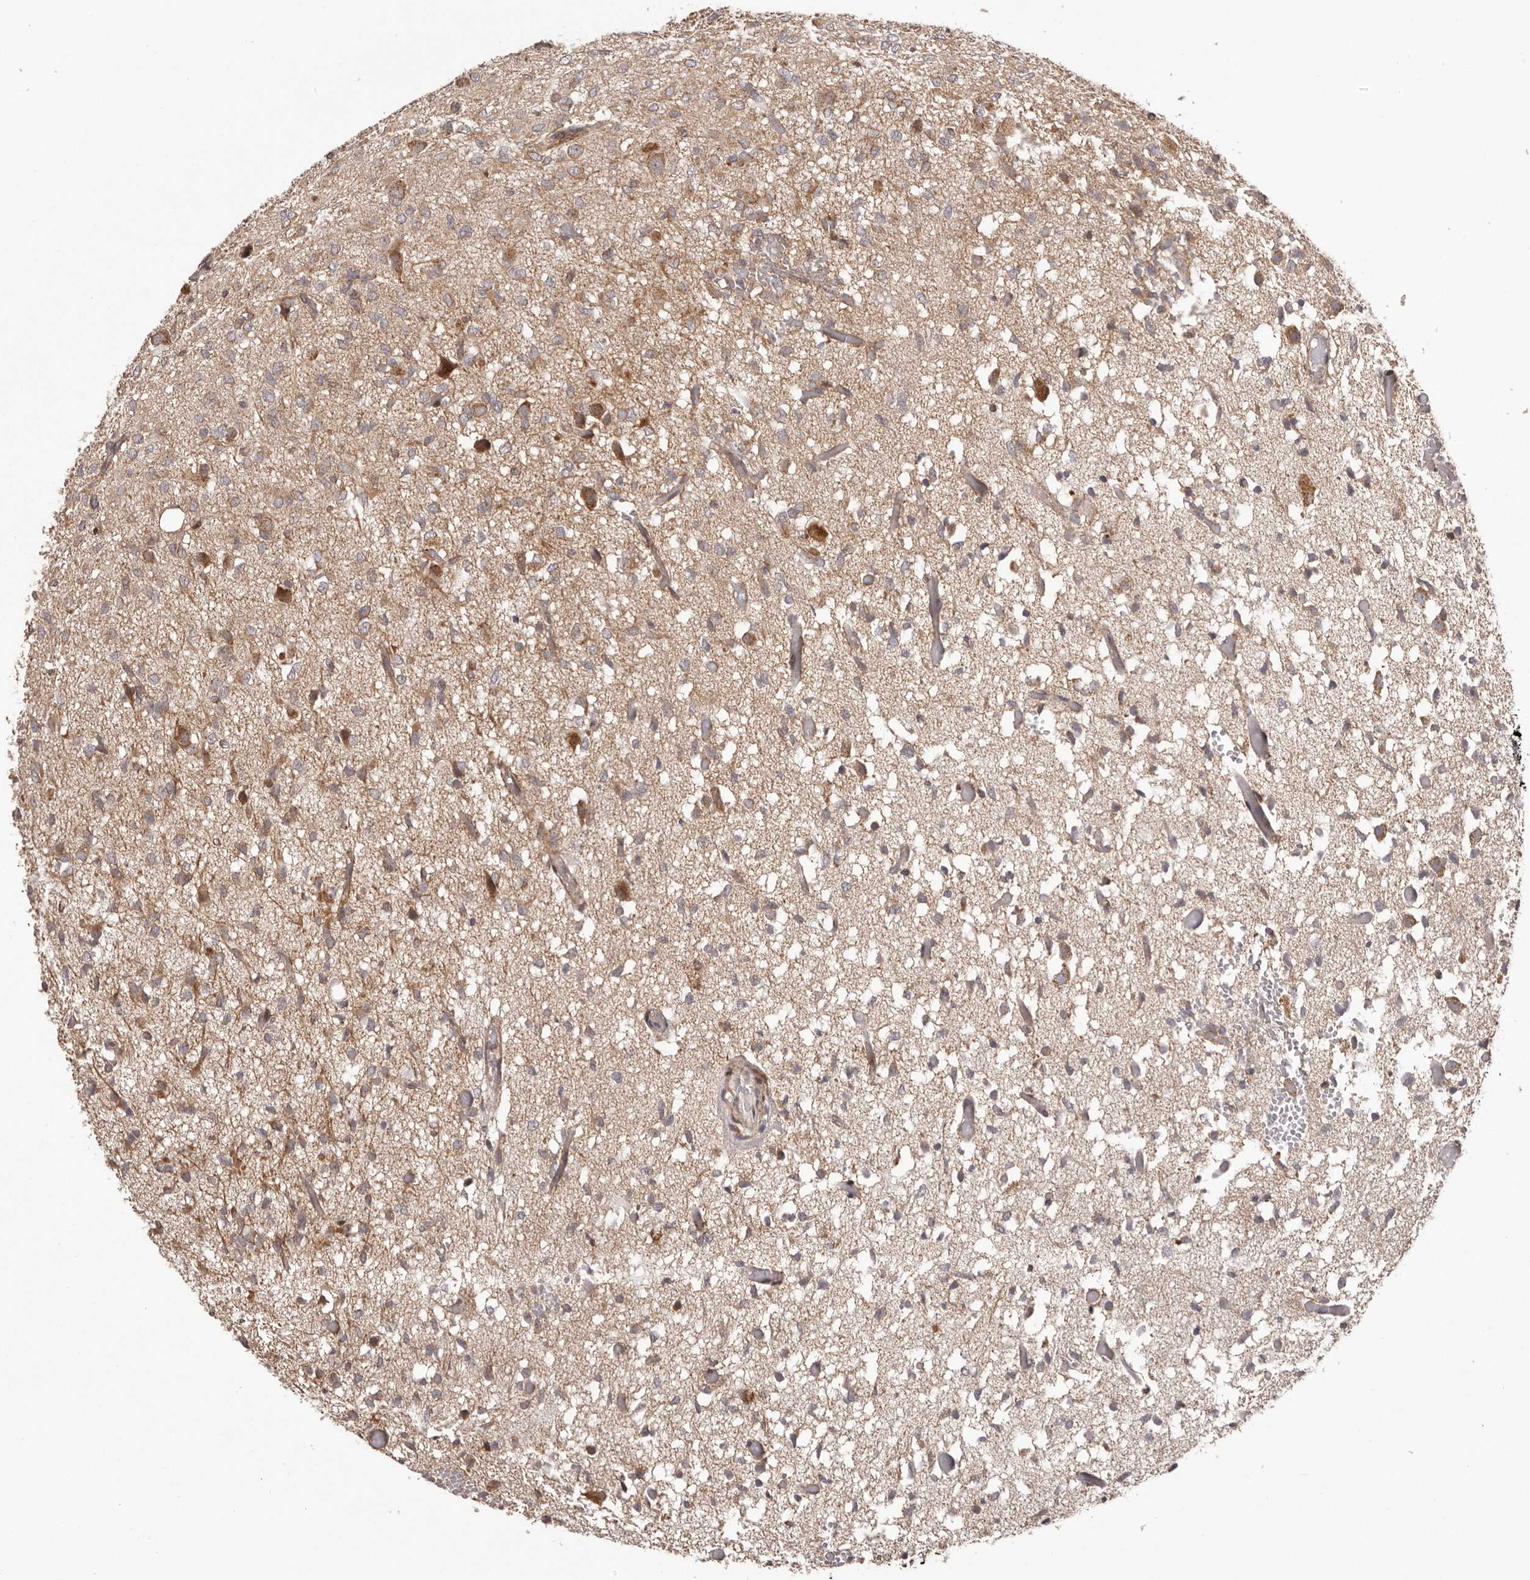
{"staining": {"intensity": "weak", "quantity": "25%-75%", "location": "cytoplasmic/membranous"}, "tissue": "glioma", "cell_type": "Tumor cells", "image_type": "cancer", "snomed": [{"axis": "morphology", "description": "Glioma, malignant, High grade"}, {"axis": "topography", "description": "Brain"}], "caption": "This is an image of immunohistochemistry (IHC) staining of malignant glioma (high-grade), which shows weak positivity in the cytoplasmic/membranous of tumor cells.", "gene": "CHRM2", "patient": {"sex": "female", "age": 59}}